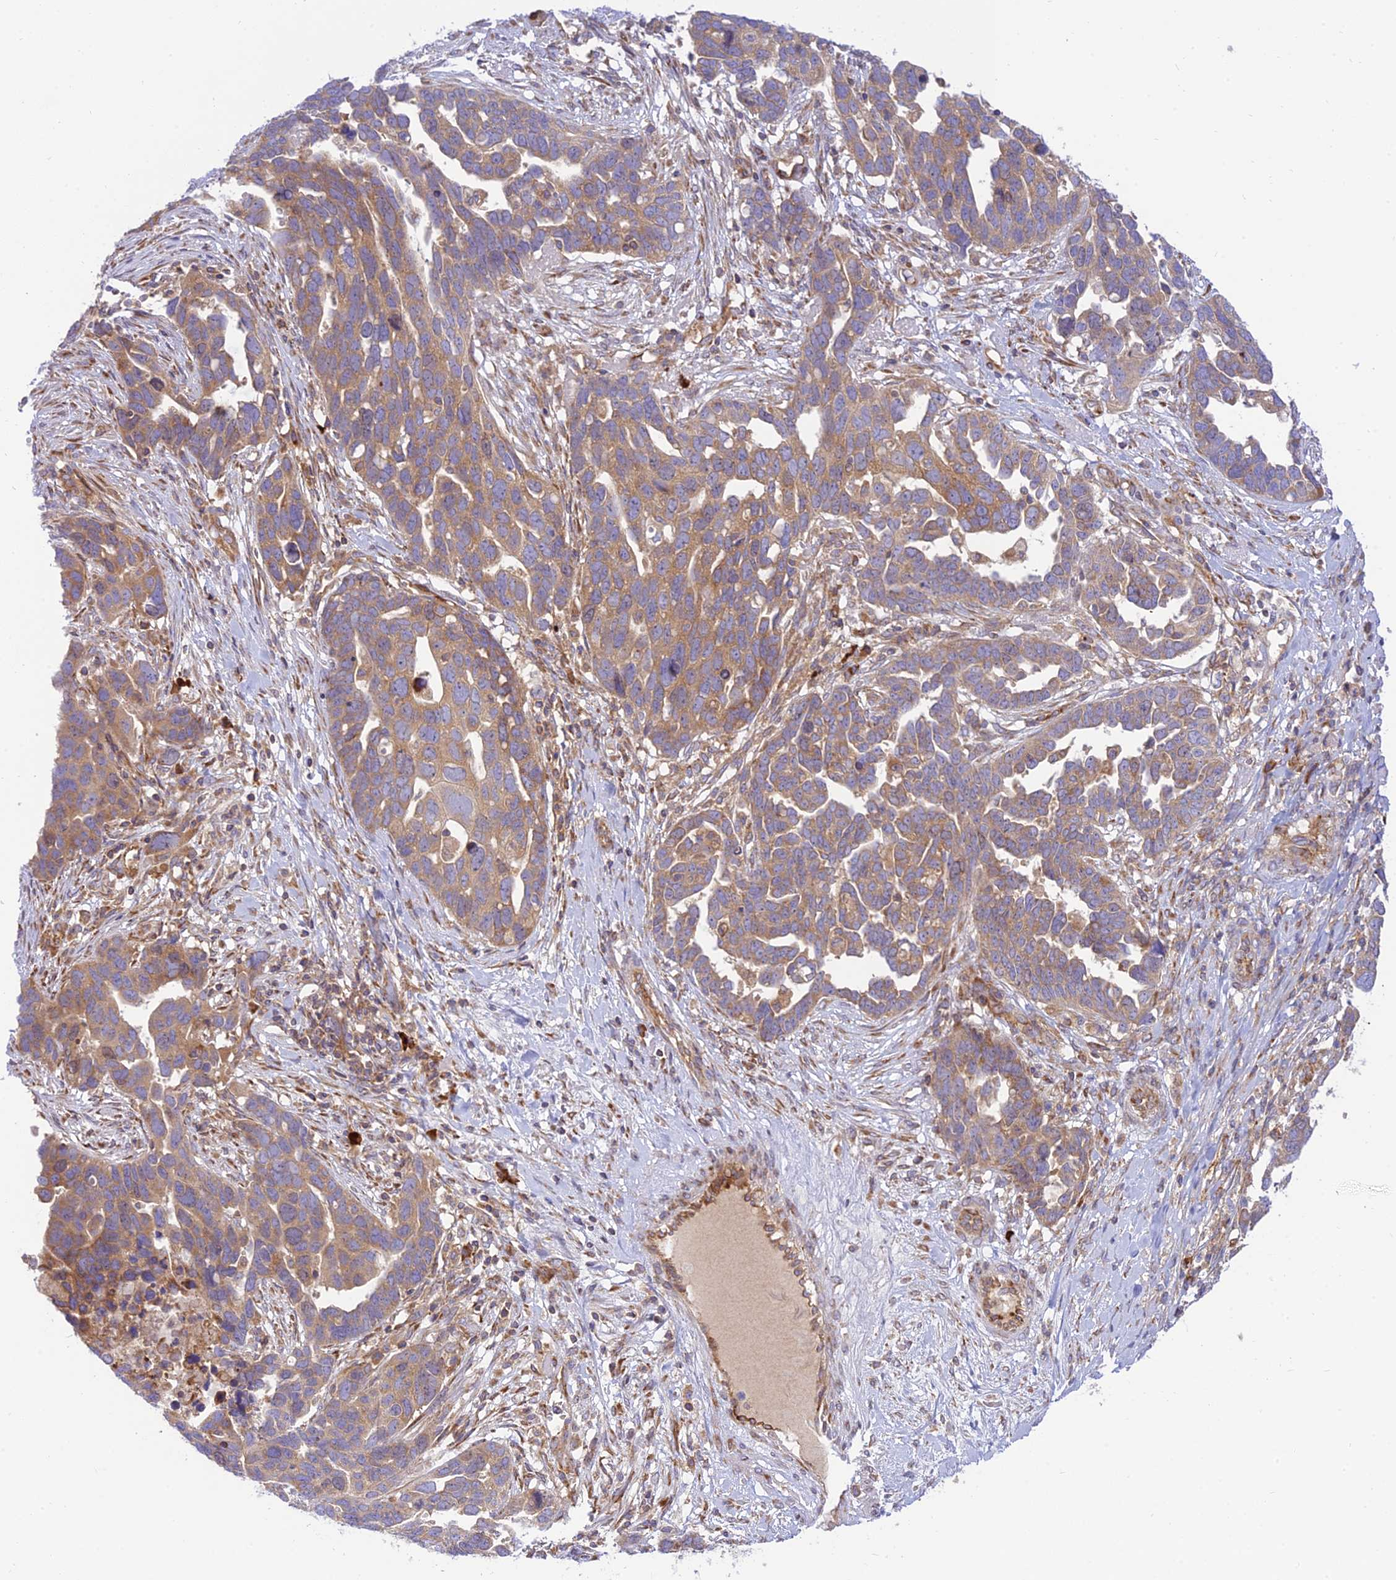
{"staining": {"intensity": "moderate", "quantity": ">75%", "location": "cytoplasmic/membranous"}, "tissue": "ovarian cancer", "cell_type": "Tumor cells", "image_type": "cancer", "snomed": [{"axis": "morphology", "description": "Cystadenocarcinoma, serous, NOS"}, {"axis": "topography", "description": "Ovary"}], "caption": "Serous cystadenocarcinoma (ovarian) stained with a protein marker reveals moderate staining in tumor cells.", "gene": "PIMREG", "patient": {"sex": "female", "age": 54}}